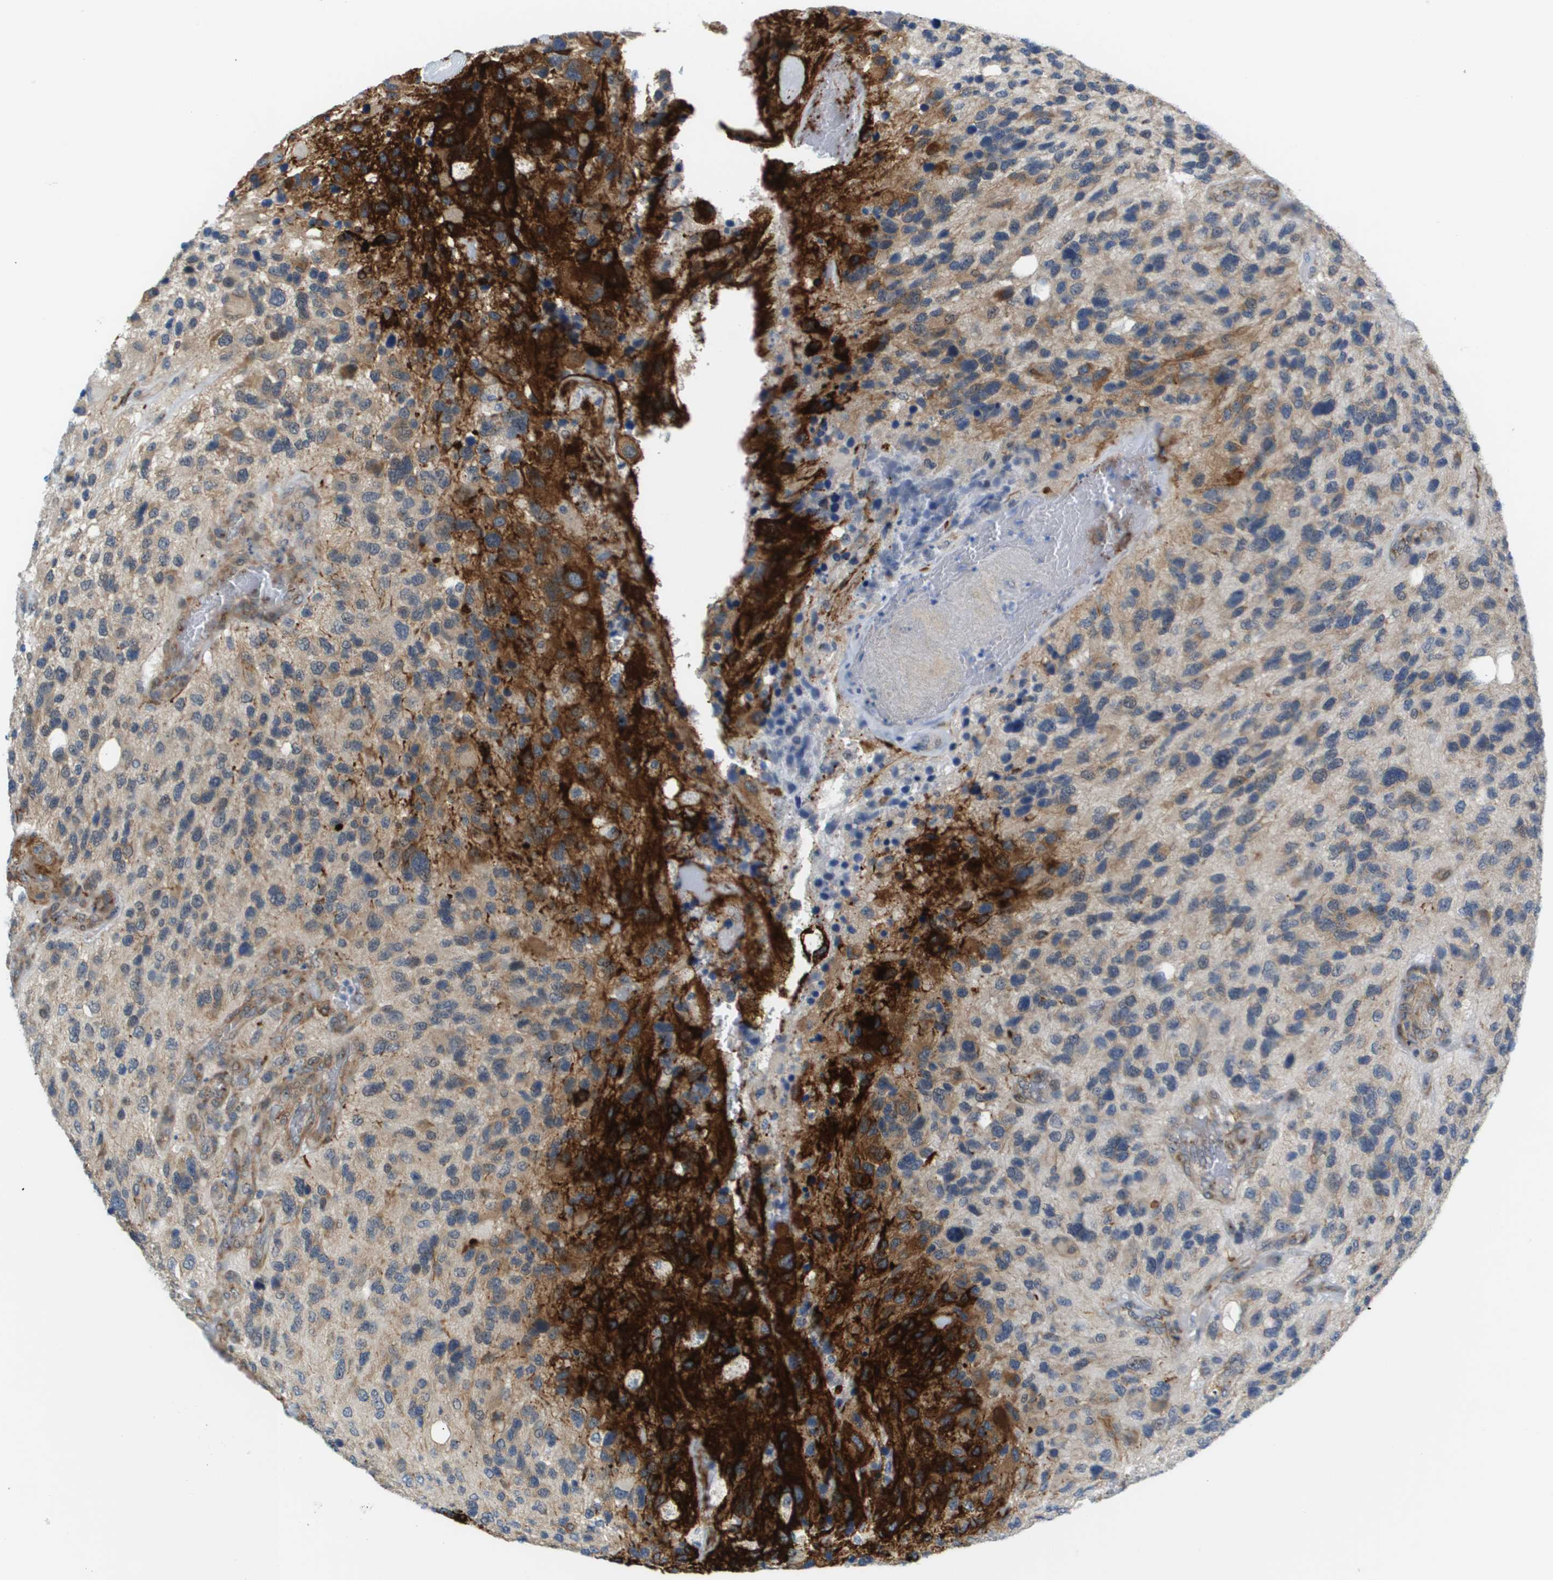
{"staining": {"intensity": "strong", "quantity": "<25%", "location": "cytoplasmic/membranous"}, "tissue": "glioma", "cell_type": "Tumor cells", "image_type": "cancer", "snomed": [{"axis": "morphology", "description": "Glioma, malignant, High grade"}, {"axis": "topography", "description": "Brain"}], "caption": "Immunohistochemical staining of human glioma reveals medium levels of strong cytoplasmic/membranous protein staining in about <25% of tumor cells.", "gene": "OTUD5", "patient": {"sex": "female", "age": 58}}